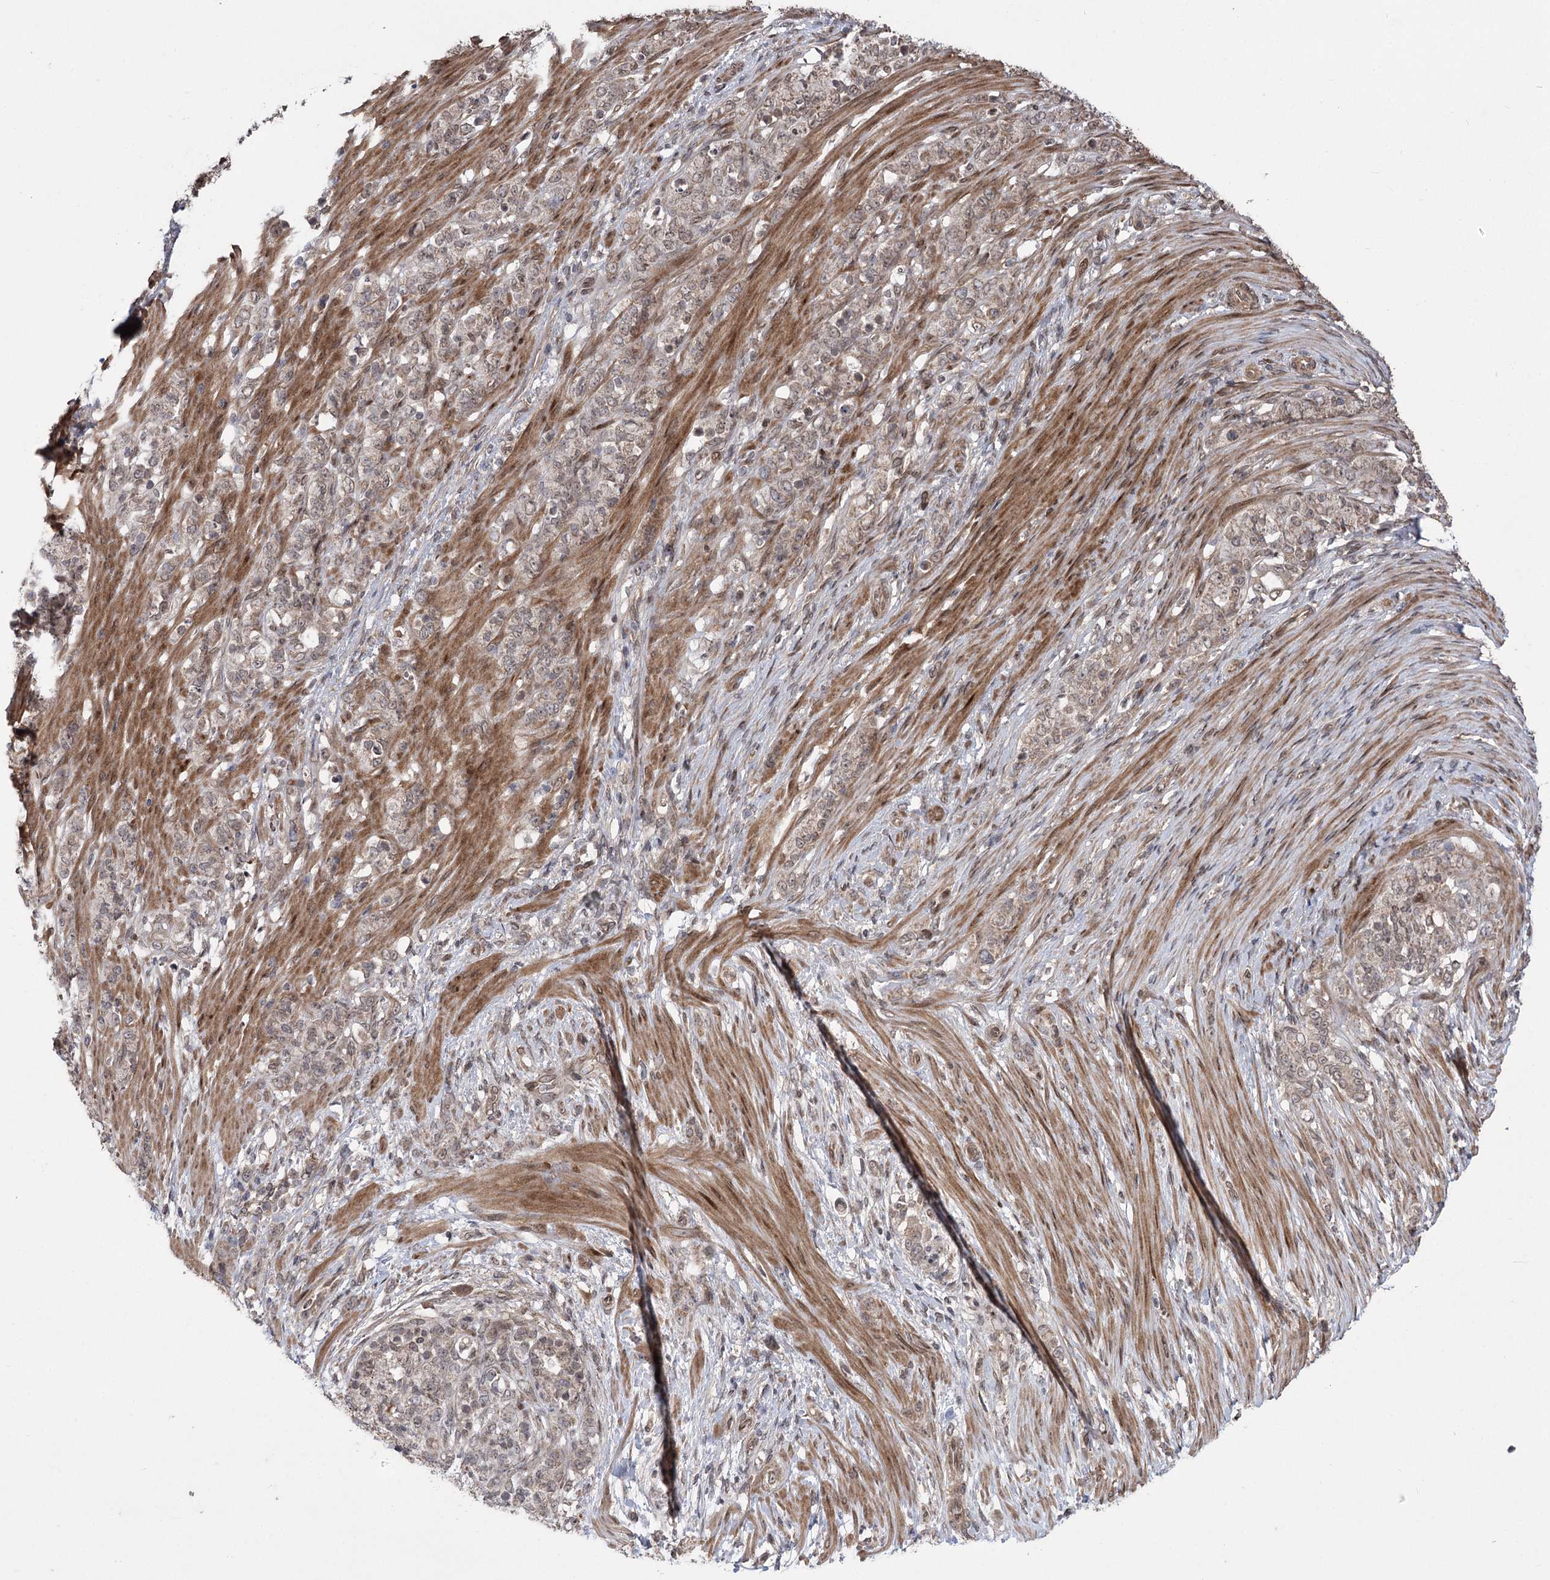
{"staining": {"intensity": "weak", "quantity": "<25%", "location": "cytoplasmic/membranous,nuclear"}, "tissue": "stomach cancer", "cell_type": "Tumor cells", "image_type": "cancer", "snomed": [{"axis": "morphology", "description": "Adenocarcinoma, NOS"}, {"axis": "topography", "description": "Stomach"}], "caption": "IHC of human stomach adenocarcinoma exhibits no positivity in tumor cells.", "gene": "TENM2", "patient": {"sex": "female", "age": 79}}